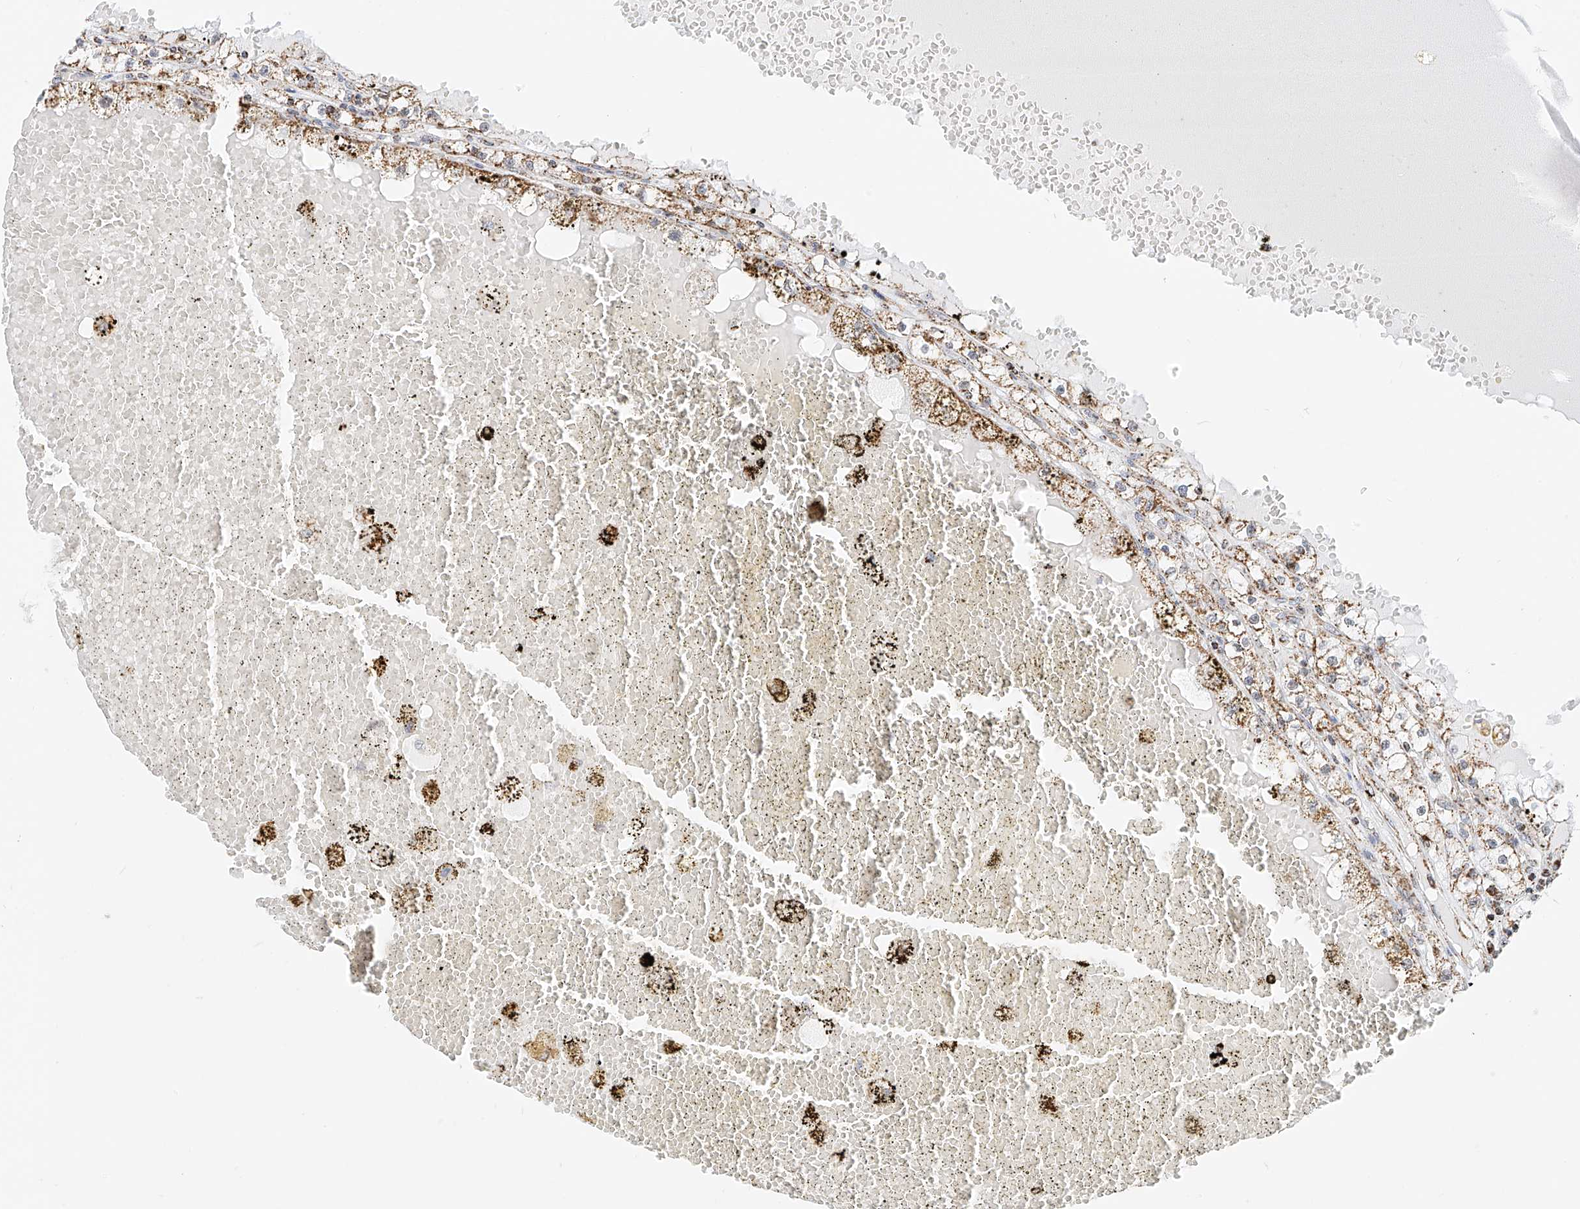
{"staining": {"intensity": "moderate", "quantity": ">75%", "location": "cytoplasmic/membranous"}, "tissue": "renal cancer", "cell_type": "Tumor cells", "image_type": "cancer", "snomed": [{"axis": "morphology", "description": "Adenocarcinoma, NOS"}, {"axis": "topography", "description": "Kidney"}], "caption": "Moderate cytoplasmic/membranous staining is seen in about >75% of tumor cells in renal cancer.", "gene": "NALCN", "patient": {"sex": "male", "age": 56}}